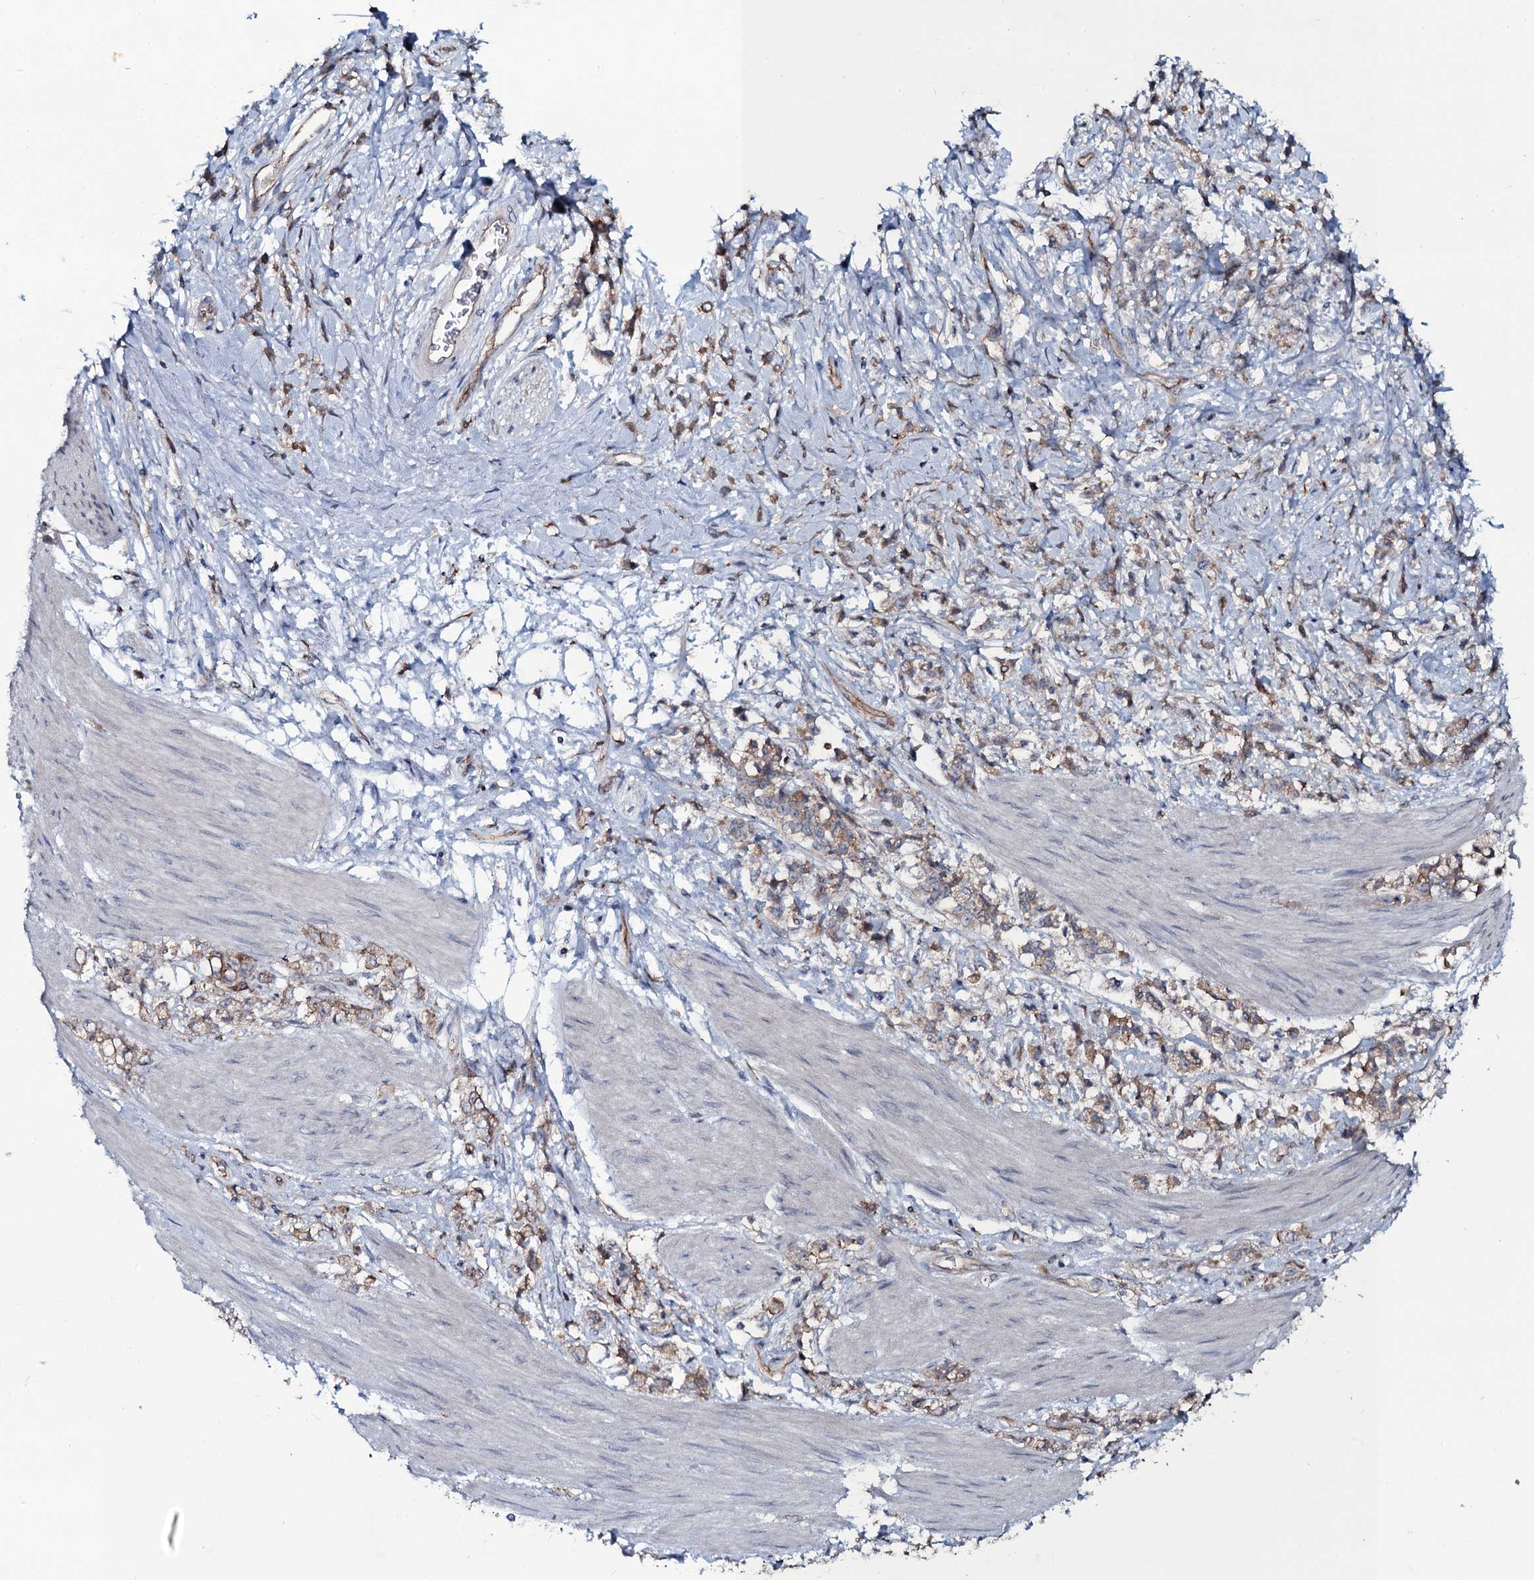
{"staining": {"intensity": "moderate", "quantity": ">75%", "location": "cytoplasmic/membranous"}, "tissue": "stomach cancer", "cell_type": "Tumor cells", "image_type": "cancer", "snomed": [{"axis": "morphology", "description": "Adenocarcinoma, NOS"}, {"axis": "topography", "description": "Stomach"}], "caption": "A brown stain labels moderate cytoplasmic/membranous expression of a protein in adenocarcinoma (stomach) tumor cells. (IHC, brightfield microscopy, high magnification).", "gene": "SNAP23", "patient": {"sex": "female", "age": 60}}